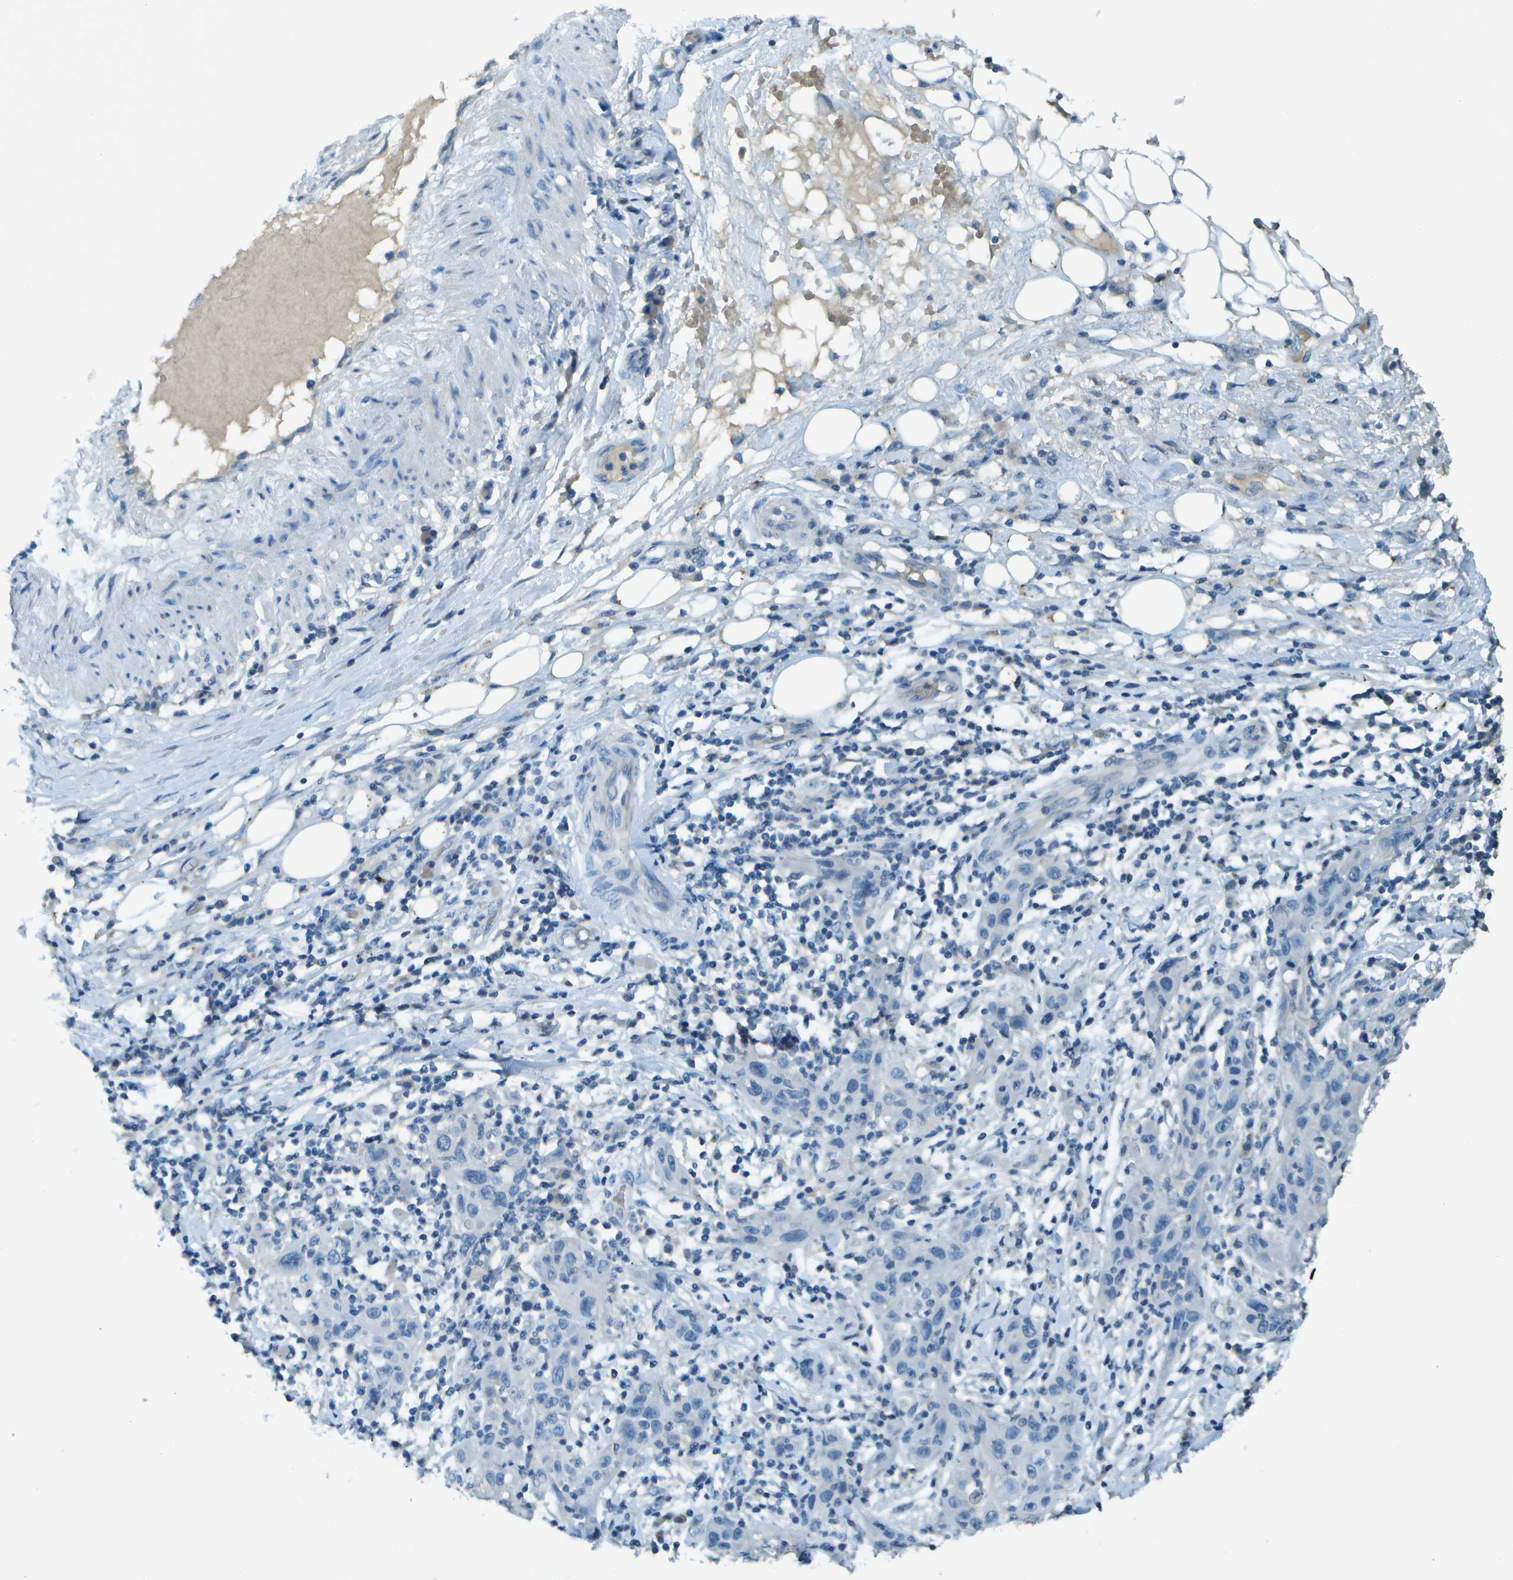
{"staining": {"intensity": "negative", "quantity": "none", "location": "none"}, "tissue": "skin cancer", "cell_type": "Tumor cells", "image_type": "cancer", "snomed": [{"axis": "morphology", "description": "Squamous cell carcinoma, NOS"}, {"axis": "topography", "description": "Skin"}], "caption": "Immunohistochemical staining of human skin cancer demonstrates no significant expression in tumor cells.", "gene": "LGI2", "patient": {"sex": "female", "age": 88}}